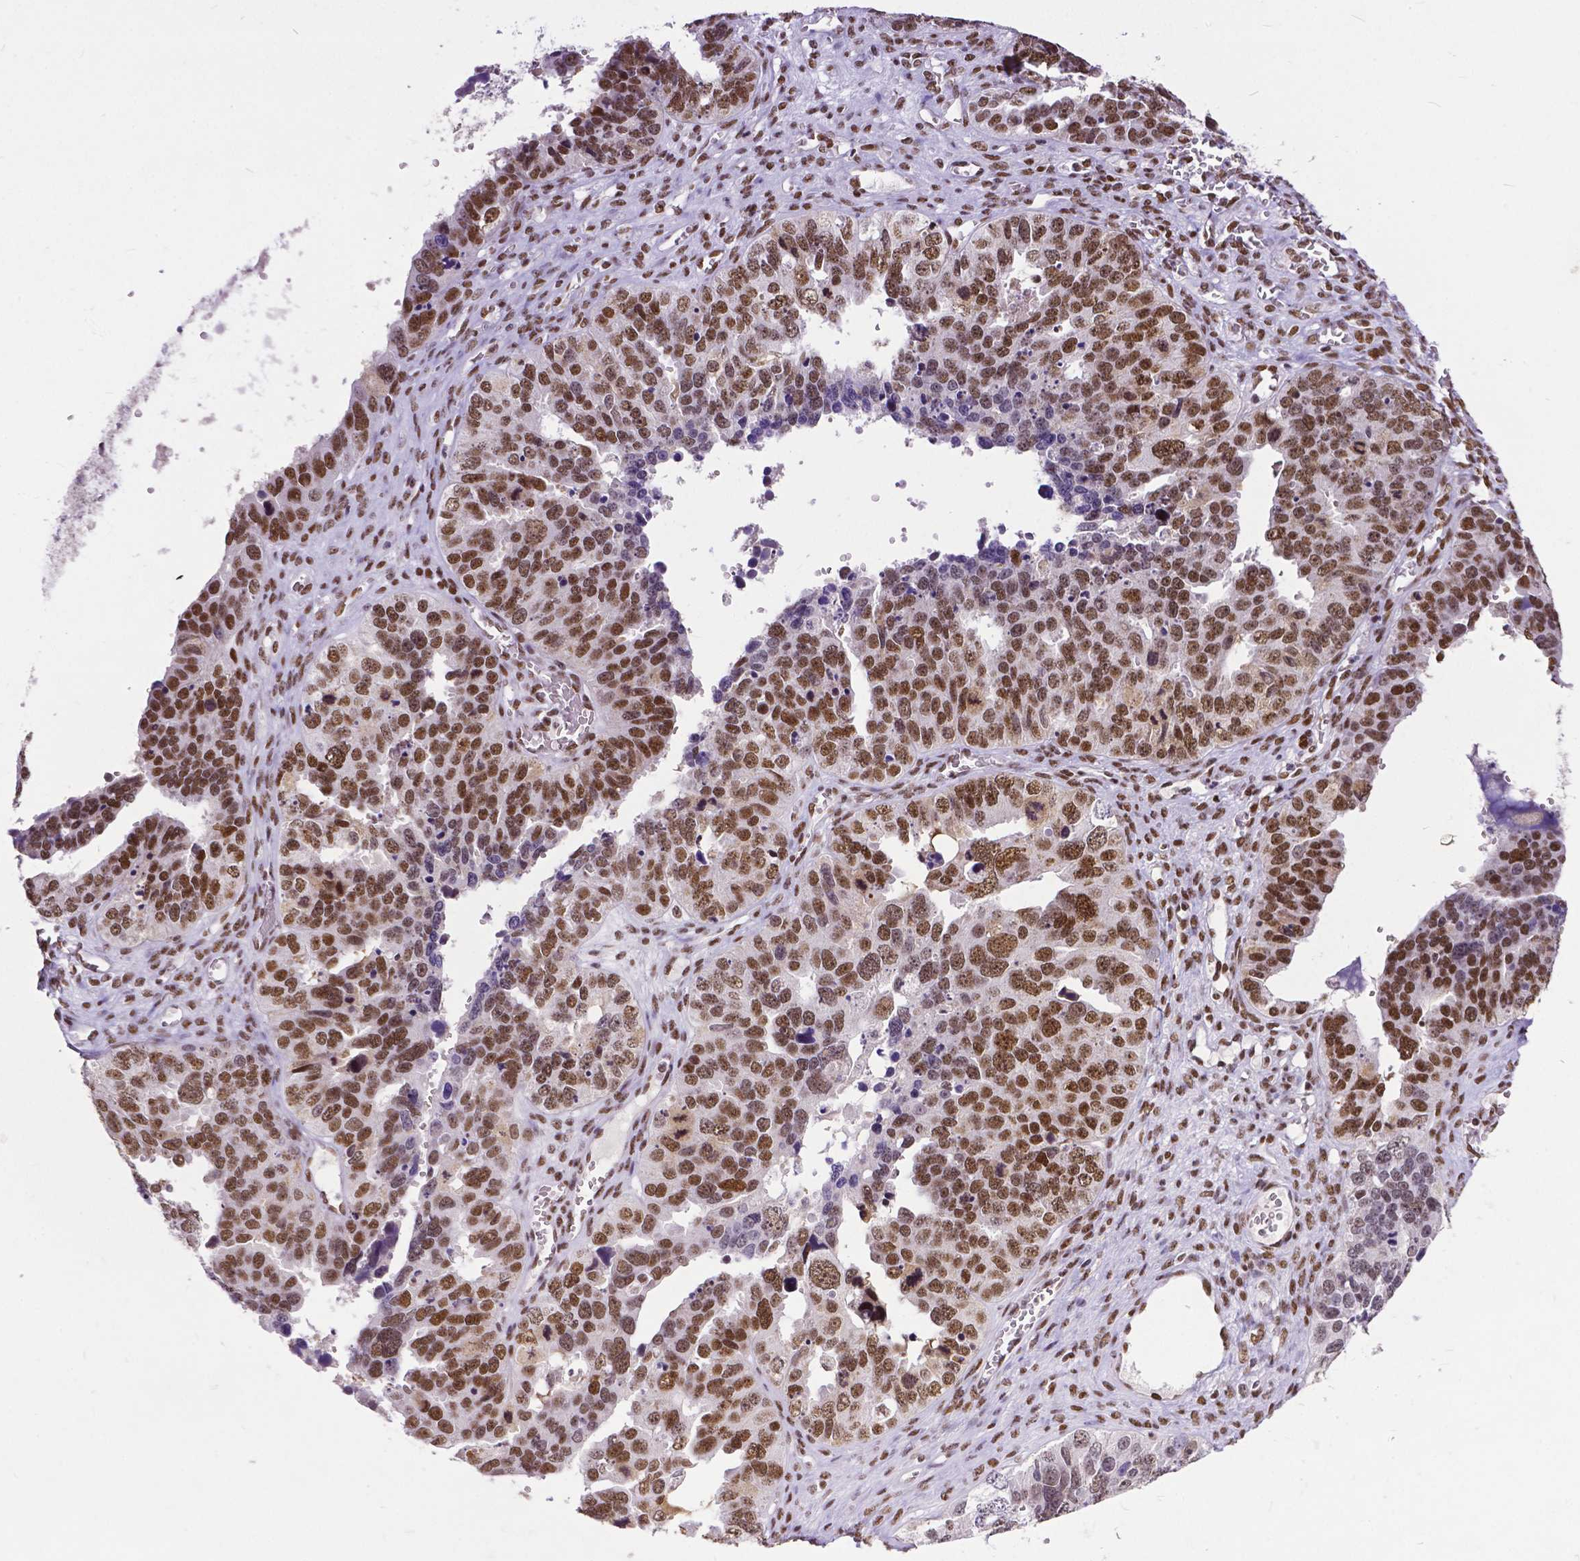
{"staining": {"intensity": "moderate", "quantity": ">75%", "location": "nuclear"}, "tissue": "ovarian cancer", "cell_type": "Tumor cells", "image_type": "cancer", "snomed": [{"axis": "morphology", "description": "Cystadenocarcinoma, serous, NOS"}, {"axis": "topography", "description": "Ovary"}], "caption": "This is a histology image of immunohistochemistry staining of ovarian serous cystadenocarcinoma, which shows moderate staining in the nuclear of tumor cells.", "gene": "ATRX", "patient": {"sex": "female", "age": 76}}